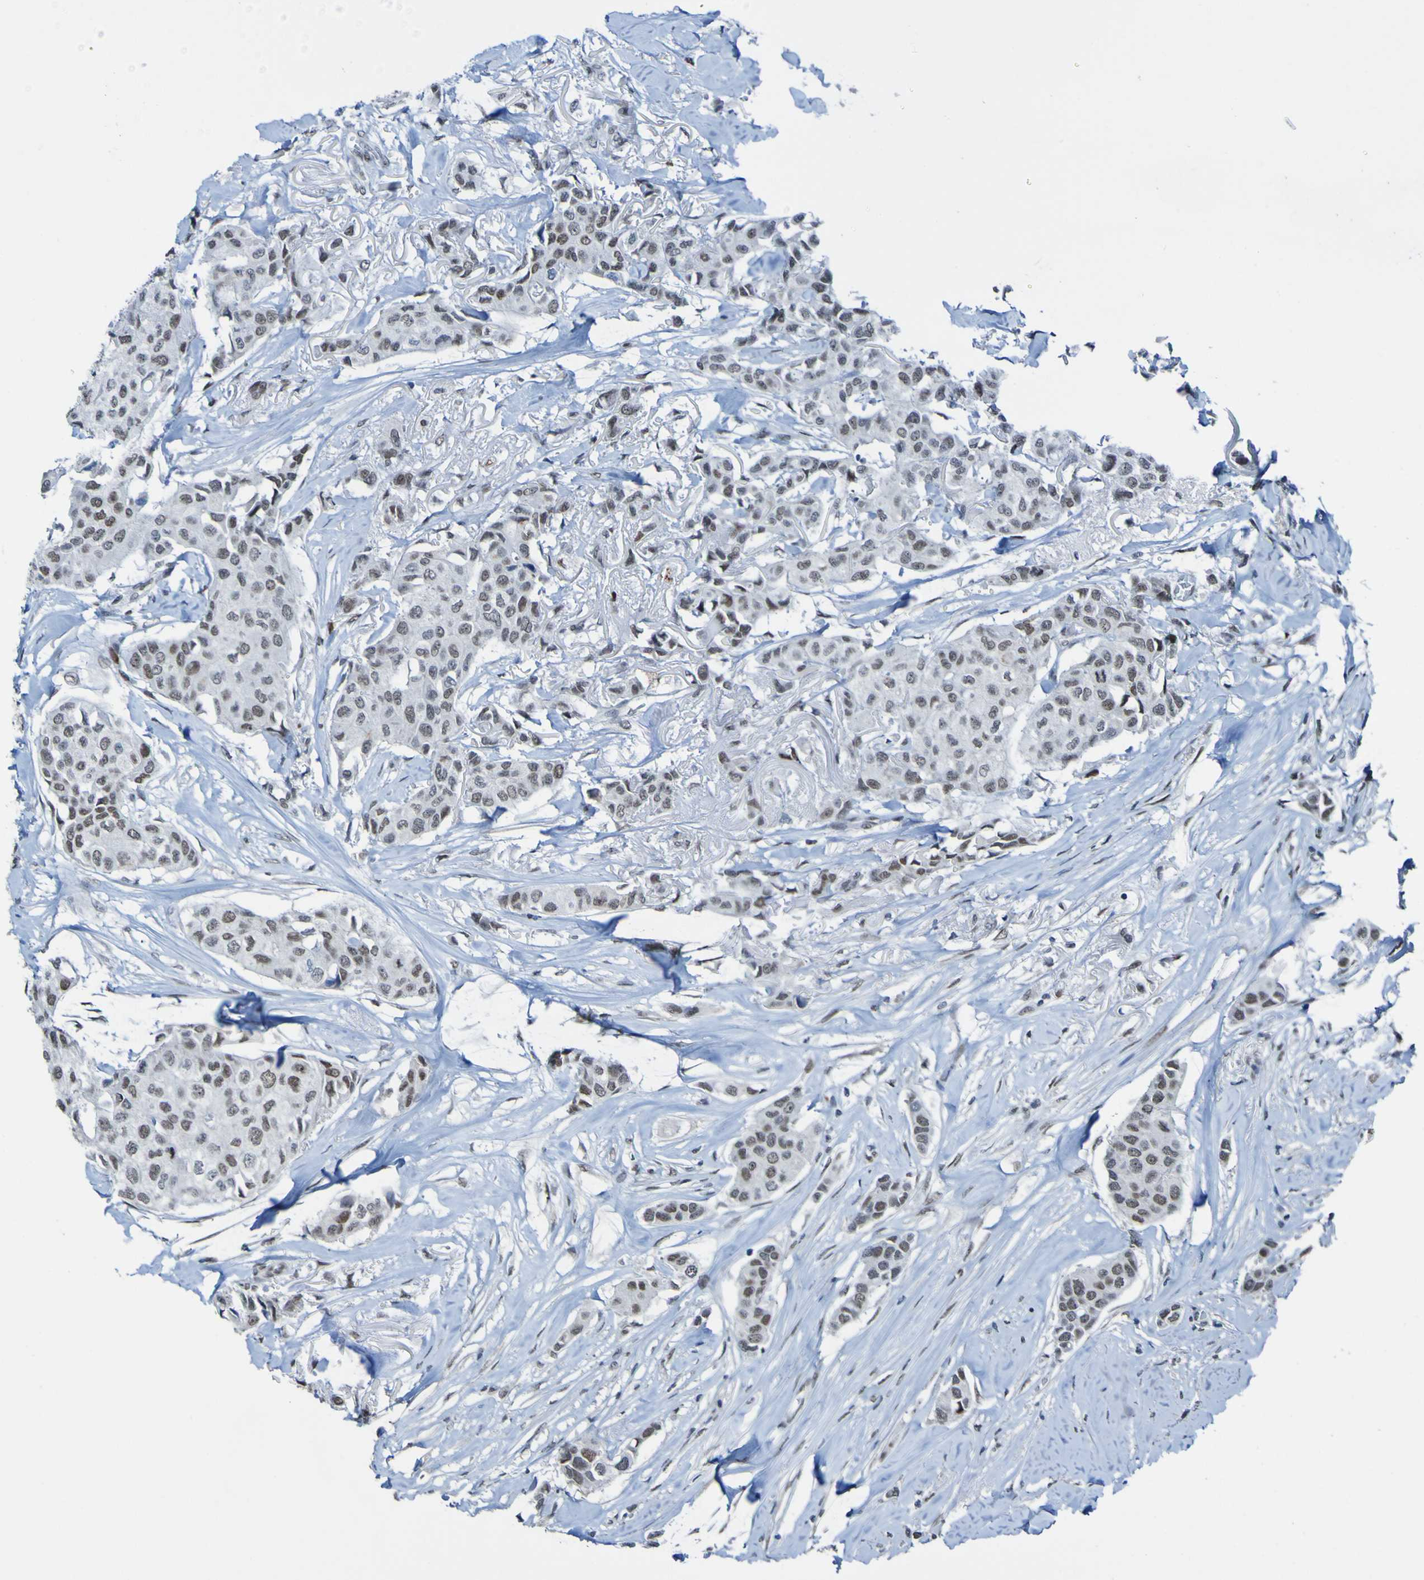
{"staining": {"intensity": "moderate", "quantity": ">75%", "location": "nuclear"}, "tissue": "breast cancer", "cell_type": "Tumor cells", "image_type": "cancer", "snomed": [{"axis": "morphology", "description": "Duct carcinoma"}, {"axis": "topography", "description": "Breast"}], "caption": "High-power microscopy captured an immunohistochemistry image of breast cancer (invasive ductal carcinoma), revealing moderate nuclear expression in about >75% of tumor cells.", "gene": "PHF2", "patient": {"sex": "female", "age": 80}}